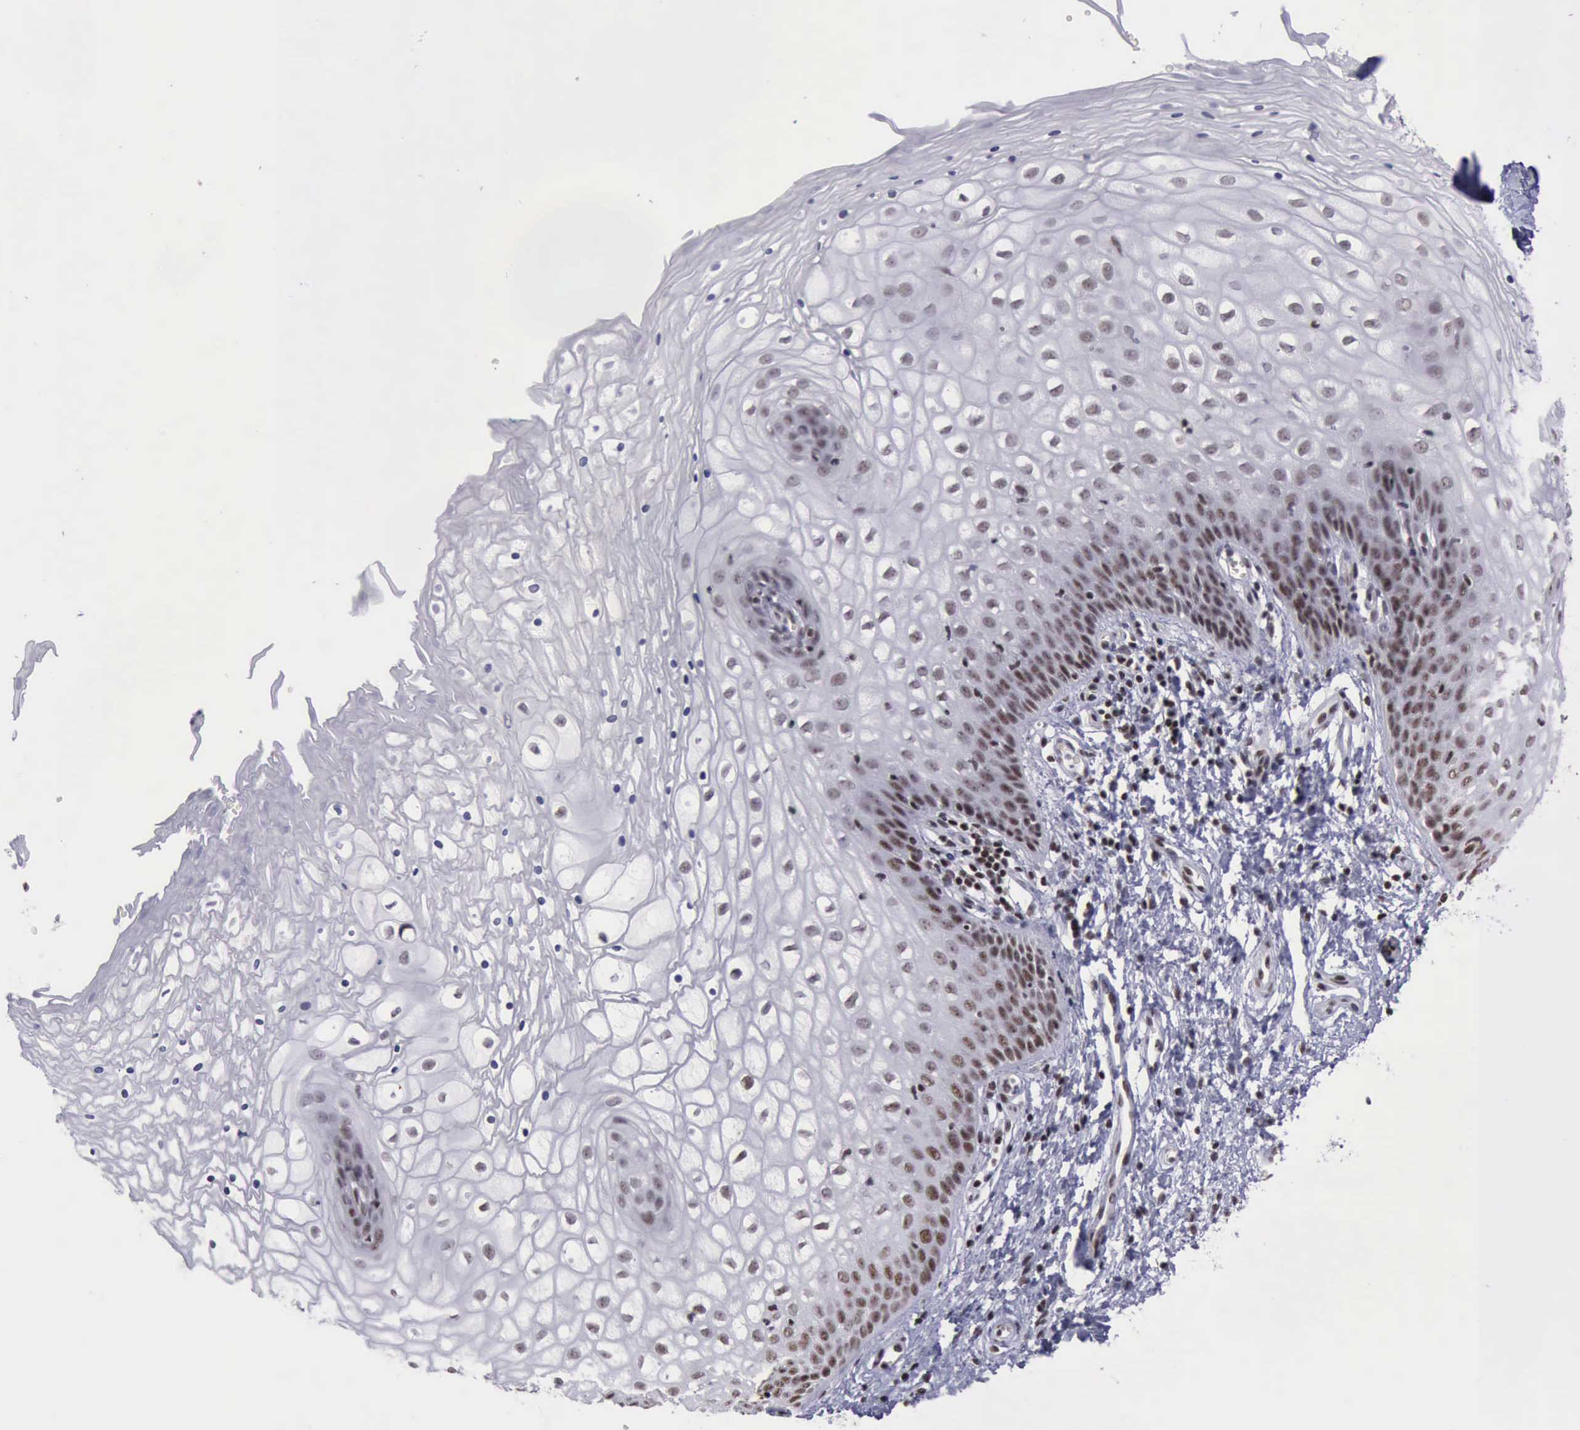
{"staining": {"intensity": "weak", "quantity": "25%-75%", "location": "nuclear"}, "tissue": "vagina", "cell_type": "Squamous epithelial cells", "image_type": "normal", "snomed": [{"axis": "morphology", "description": "Normal tissue, NOS"}, {"axis": "topography", "description": "Vagina"}], "caption": "A low amount of weak nuclear staining is seen in approximately 25%-75% of squamous epithelial cells in benign vagina.", "gene": "YY1", "patient": {"sex": "female", "age": 34}}